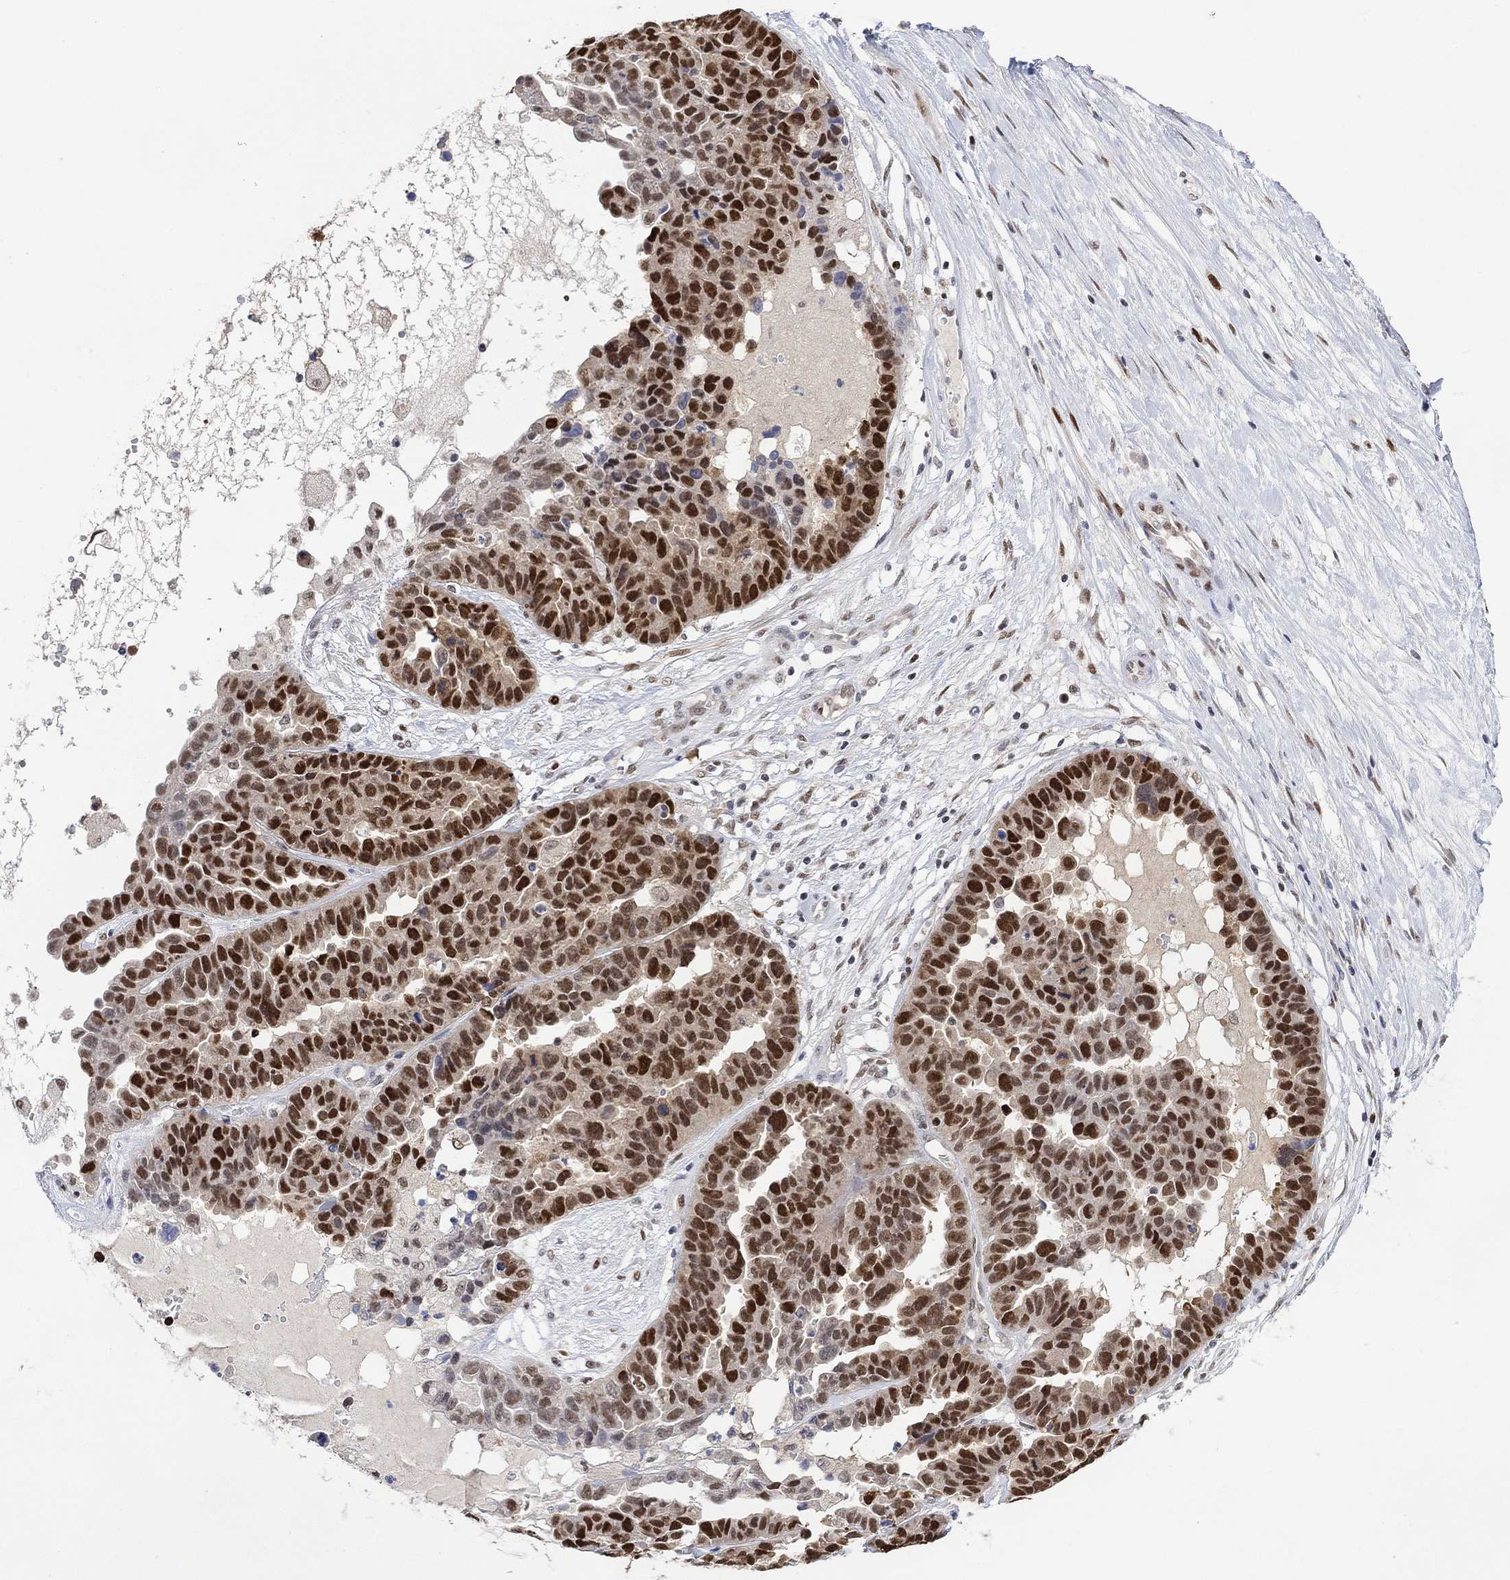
{"staining": {"intensity": "strong", "quantity": ">75%", "location": "nuclear"}, "tissue": "ovarian cancer", "cell_type": "Tumor cells", "image_type": "cancer", "snomed": [{"axis": "morphology", "description": "Cystadenocarcinoma, serous, NOS"}, {"axis": "topography", "description": "Ovary"}], "caption": "A micrograph of serous cystadenocarcinoma (ovarian) stained for a protein exhibits strong nuclear brown staining in tumor cells.", "gene": "RAD54L2", "patient": {"sex": "female", "age": 87}}